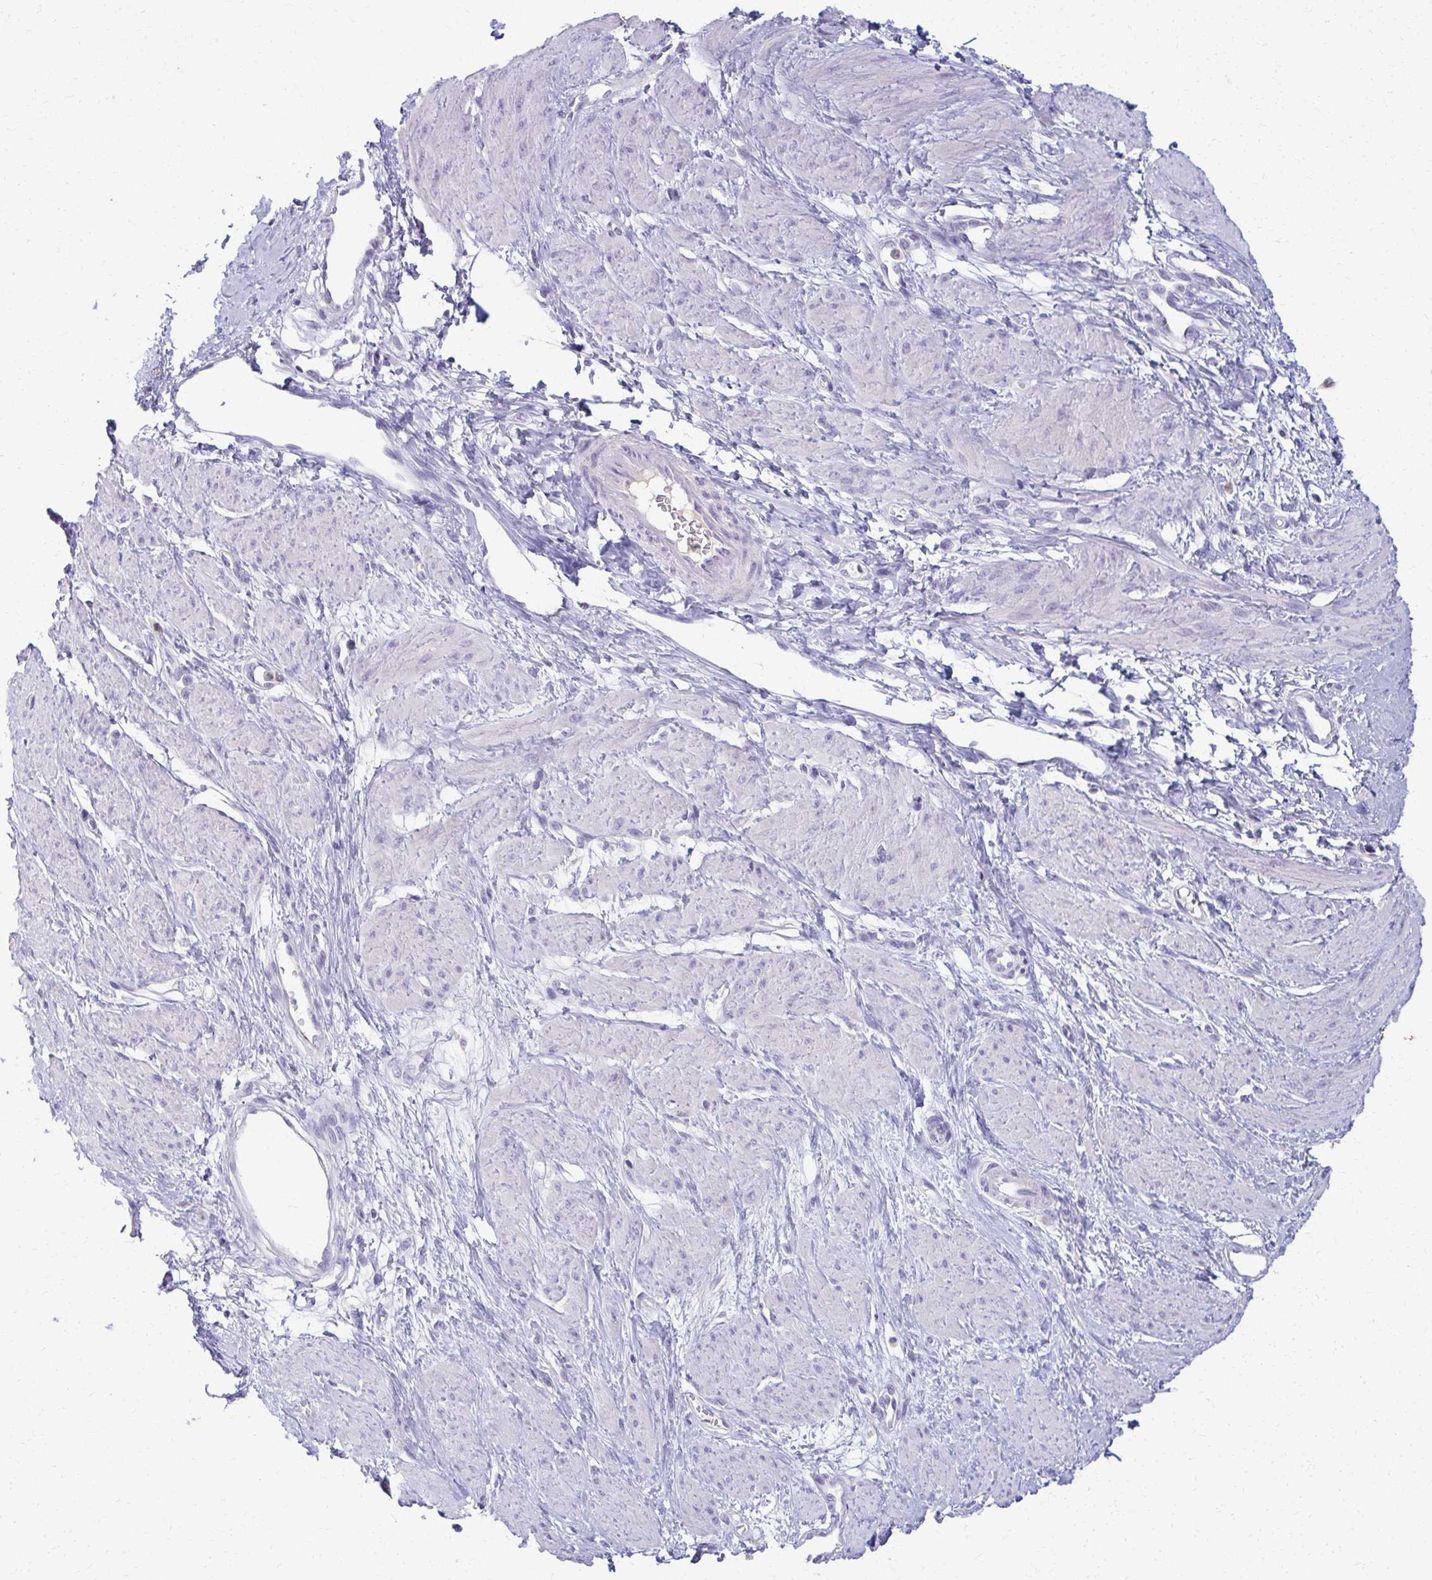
{"staining": {"intensity": "negative", "quantity": "none", "location": "none"}, "tissue": "smooth muscle", "cell_type": "Smooth muscle cells", "image_type": "normal", "snomed": [{"axis": "morphology", "description": "Normal tissue, NOS"}, {"axis": "topography", "description": "Smooth muscle"}, {"axis": "topography", "description": "Uterus"}], "caption": "A histopathology image of smooth muscle stained for a protein exhibits no brown staining in smooth muscle cells.", "gene": "ENSG00000275249", "patient": {"sex": "female", "age": 39}}